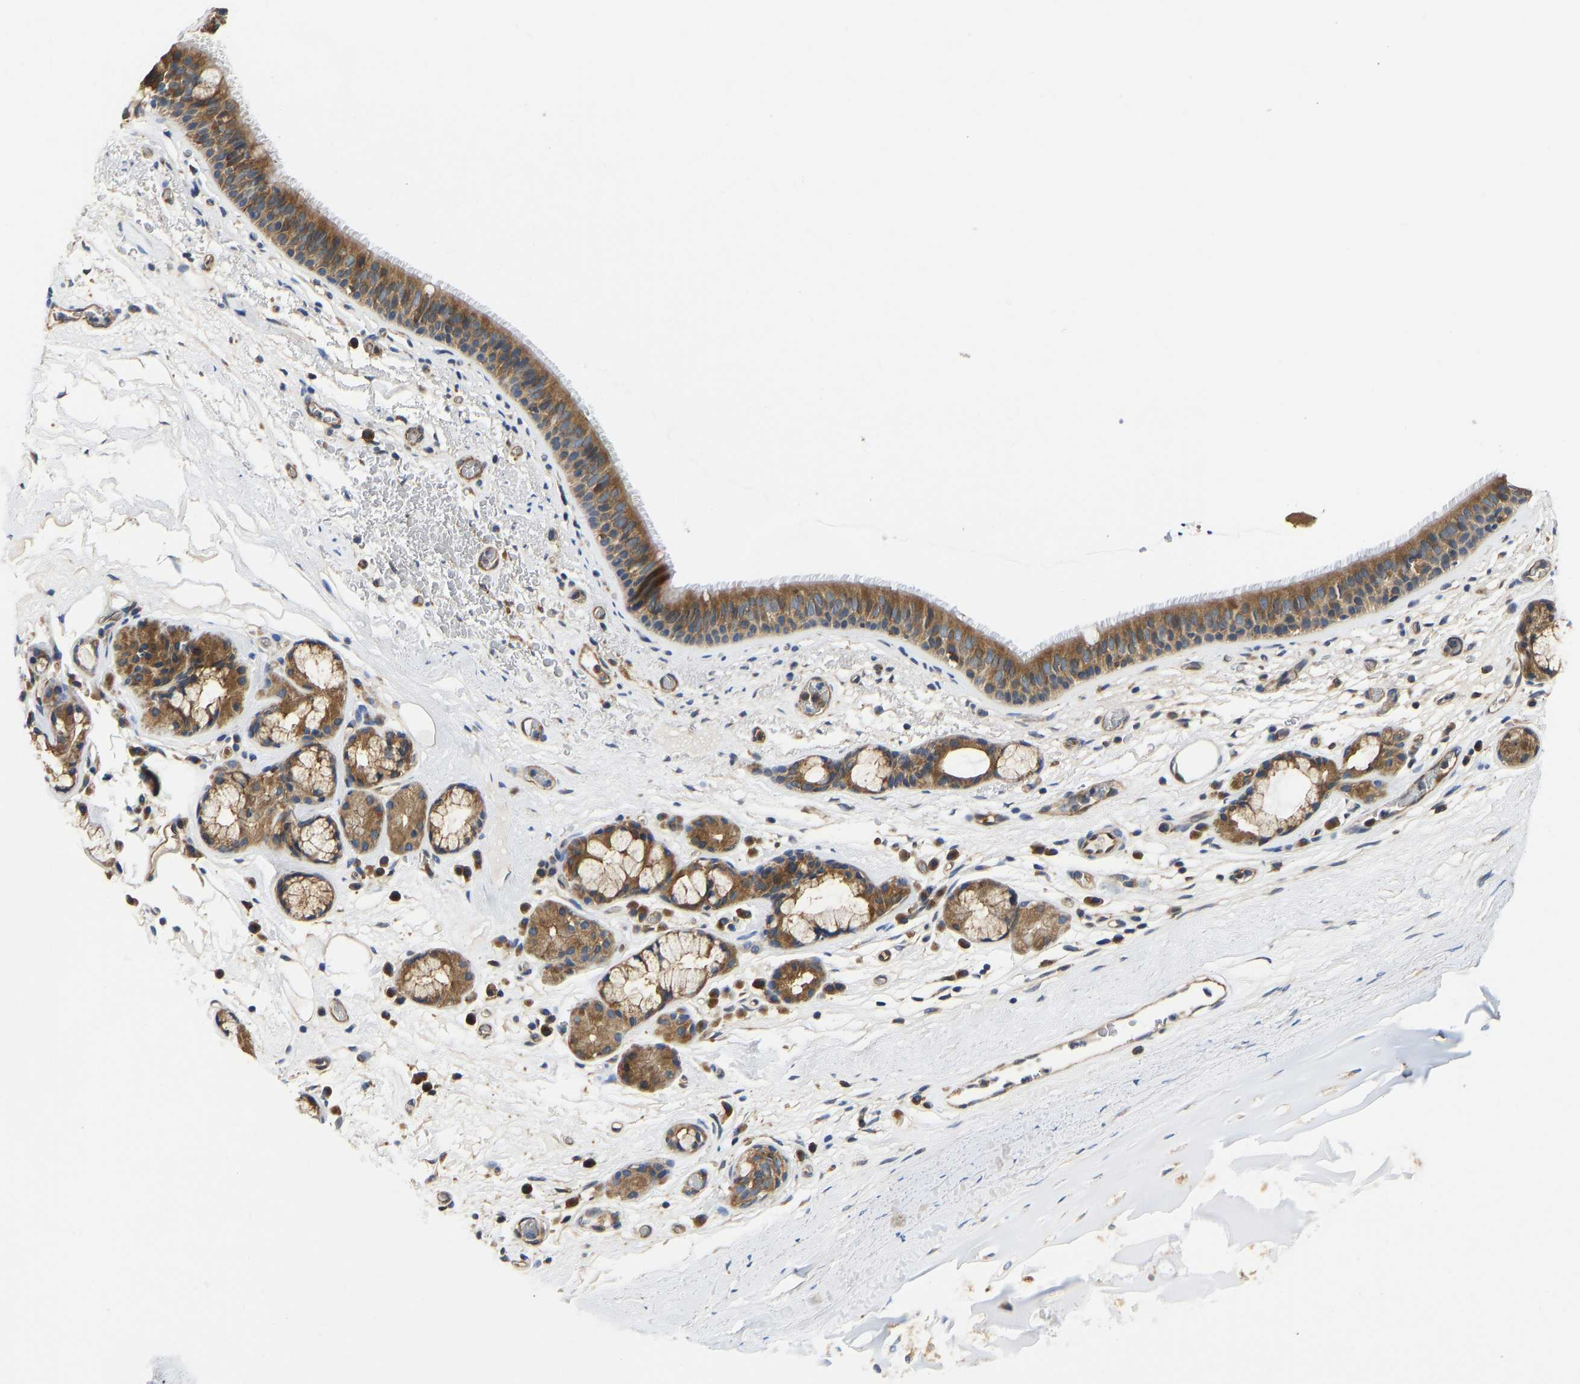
{"staining": {"intensity": "moderate", "quantity": ">75%", "location": "cytoplasmic/membranous"}, "tissue": "bronchus", "cell_type": "Respiratory epithelial cells", "image_type": "normal", "snomed": [{"axis": "morphology", "description": "Normal tissue, NOS"}, {"axis": "topography", "description": "Cartilage tissue"}], "caption": "The immunohistochemical stain labels moderate cytoplasmic/membranous positivity in respiratory epithelial cells of benign bronchus. The staining is performed using DAB (3,3'-diaminobenzidine) brown chromogen to label protein expression. The nuclei are counter-stained blue using hematoxylin.", "gene": "FLNB", "patient": {"sex": "female", "age": 63}}